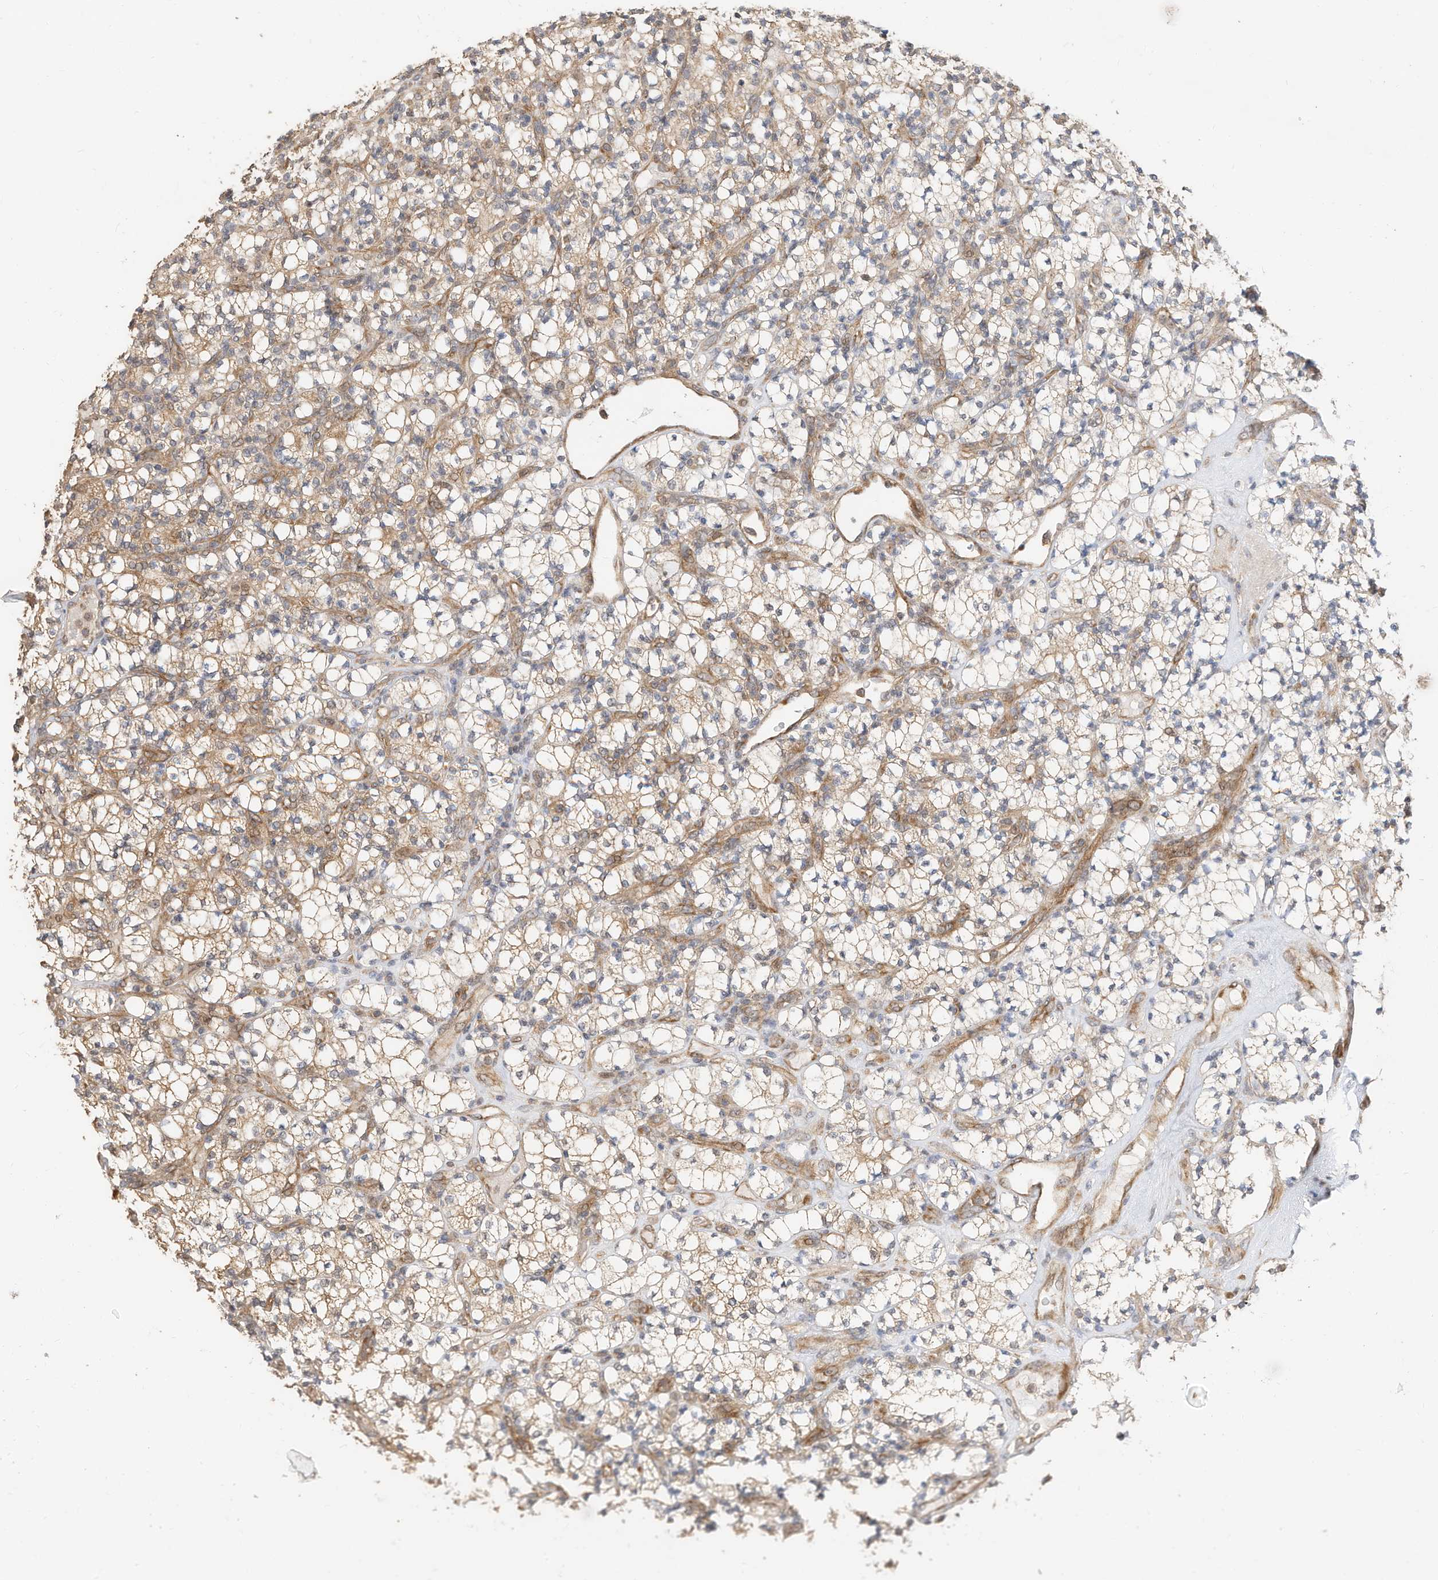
{"staining": {"intensity": "weak", "quantity": "25%-75%", "location": "cytoplasmic/membranous"}, "tissue": "renal cancer", "cell_type": "Tumor cells", "image_type": "cancer", "snomed": [{"axis": "morphology", "description": "Adenocarcinoma, NOS"}, {"axis": "topography", "description": "Kidney"}], "caption": "There is low levels of weak cytoplasmic/membranous expression in tumor cells of renal cancer (adenocarcinoma), as demonstrated by immunohistochemical staining (brown color).", "gene": "CAGE1", "patient": {"sex": "male", "age": 77}}